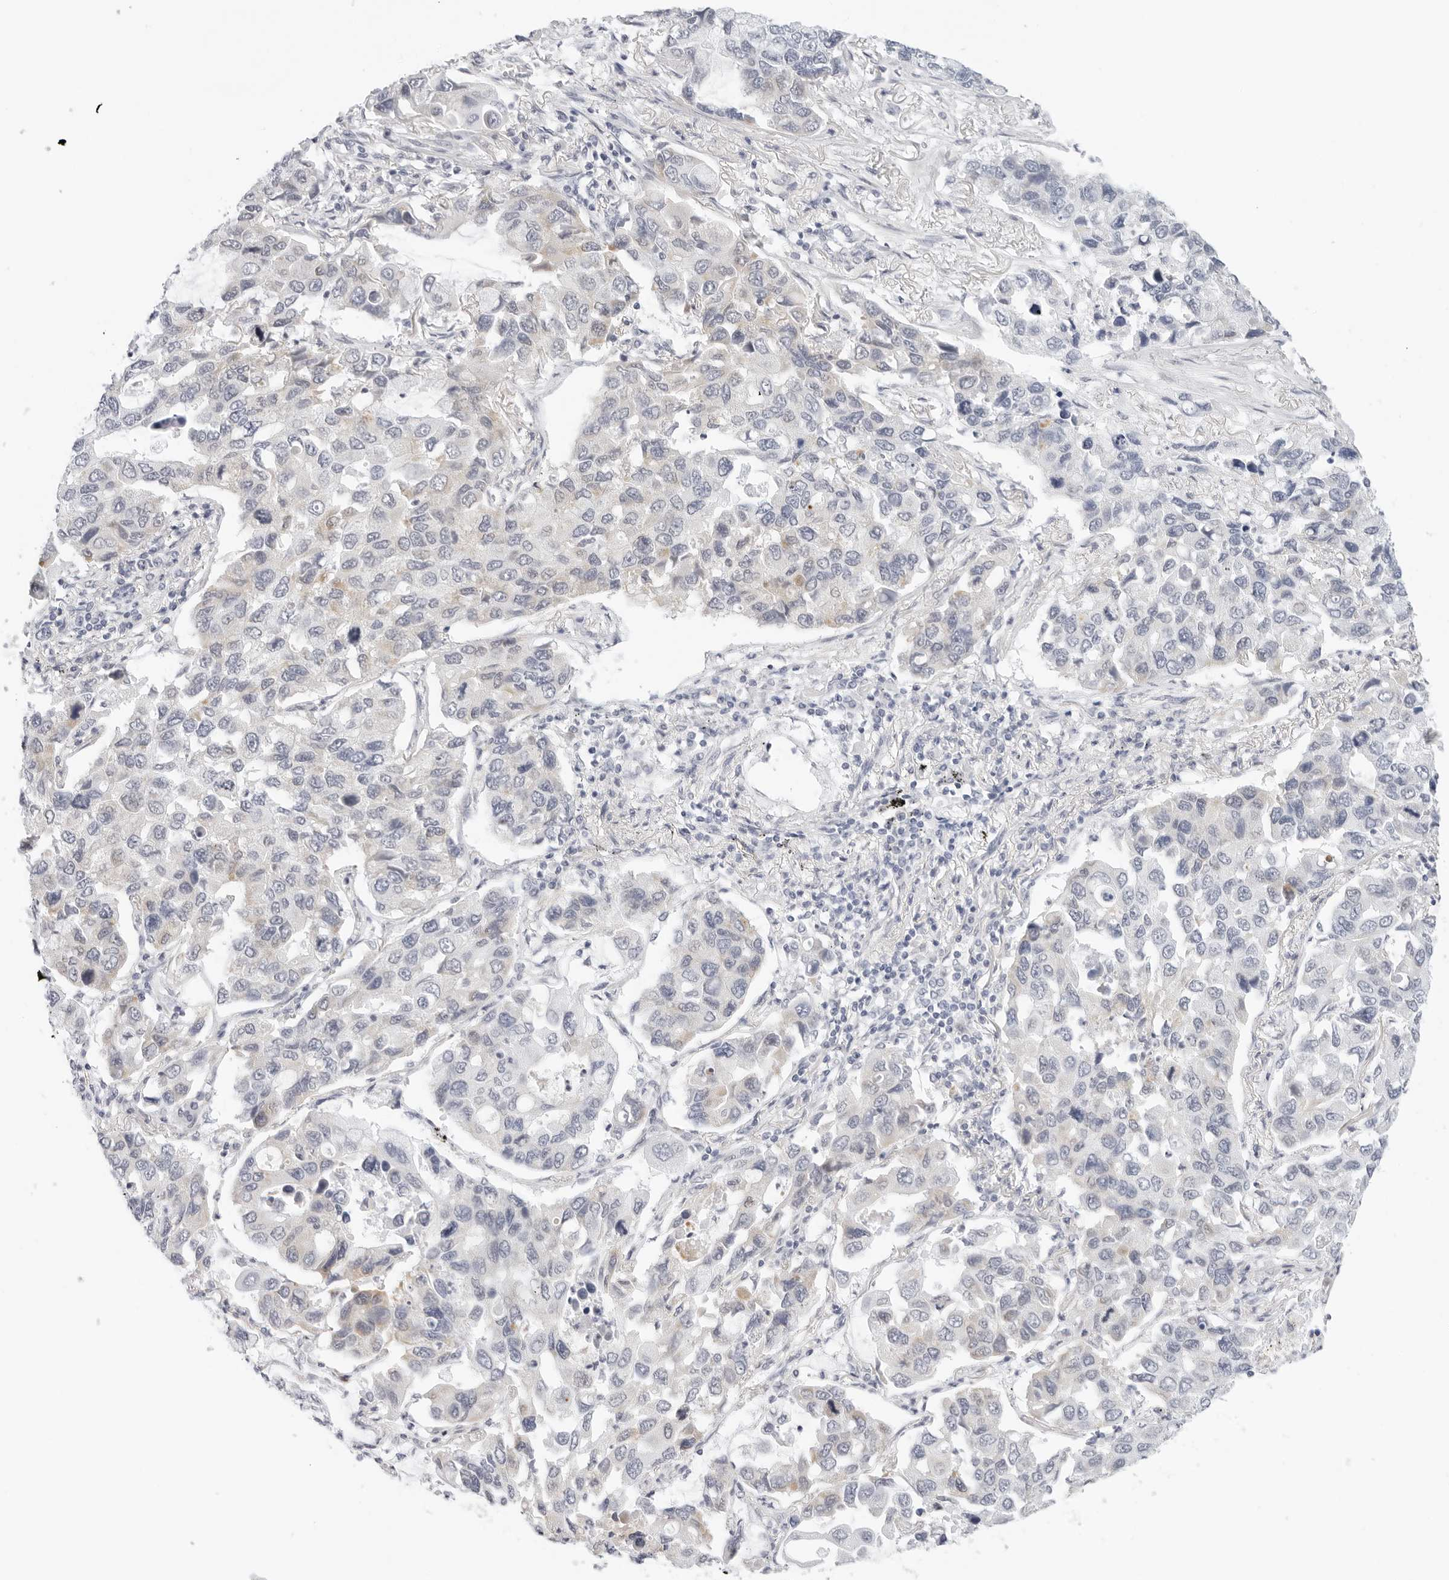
{"staining": {"intensity": "negative", "quantity": "none", "location": "none"}, "tissue": "lung cancer", "cell_type": "Tumor cells", "image_type": "cancer", "snomed": [{"axis": "morphology", "description": "Adenocarcinoma, NOS"}, {"axis": "topography", "description": "Lung"}], "caption": "There is no significant staining in tumor cells of lung cancer. (DAB (3,3'-diaminobenzidine) immunohistochemistry (IHC) with hematoxylin counter stain).", "gene": "RC3H1", "patient": {"sex": "male", "age": 64}}